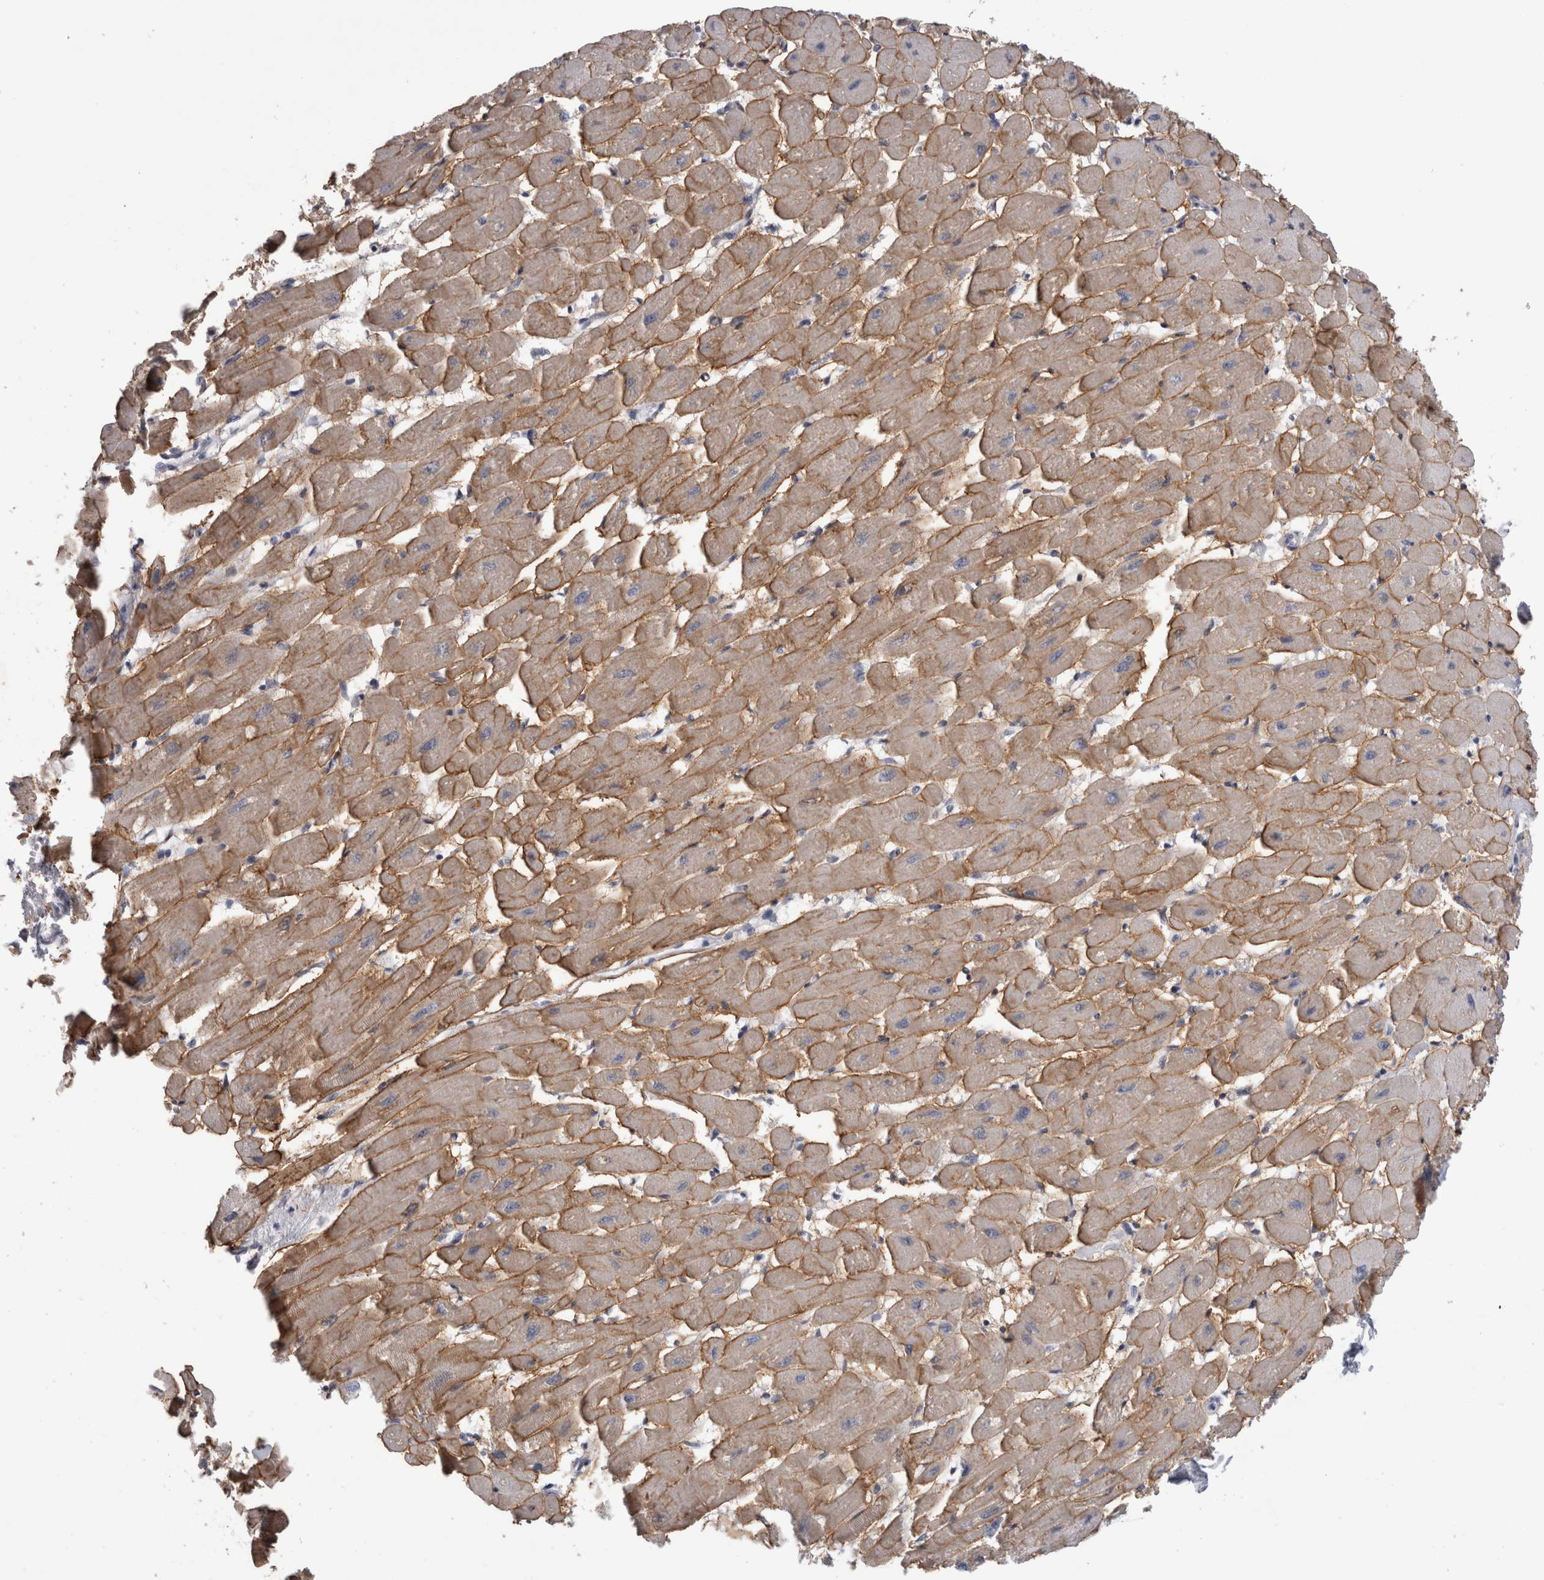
{"staining": {"intensity": "moderate", "quantity": "25%-75%", "location": "cytoplasmic/membranous"}, "tissue": "heart muscle", "cell_type": "Cardiomyocytes", "image_type": "normal", "snomed": [{"axis": "morphology", "description": "Normal tissue, NOS"}, {"axis": "topography", "description": "Heart"}], "caption": "DAB immunohistochemical staining of benign human heart muscle shows moderate cytoplasmic/membranous protein expression in about 25%-75% of cardiomyocytes. (DAB IHC, brown staining for protein, blue staining for nuclei).", "gene": "KIF18B", "patient": {"sex": "female", "age": 54}}